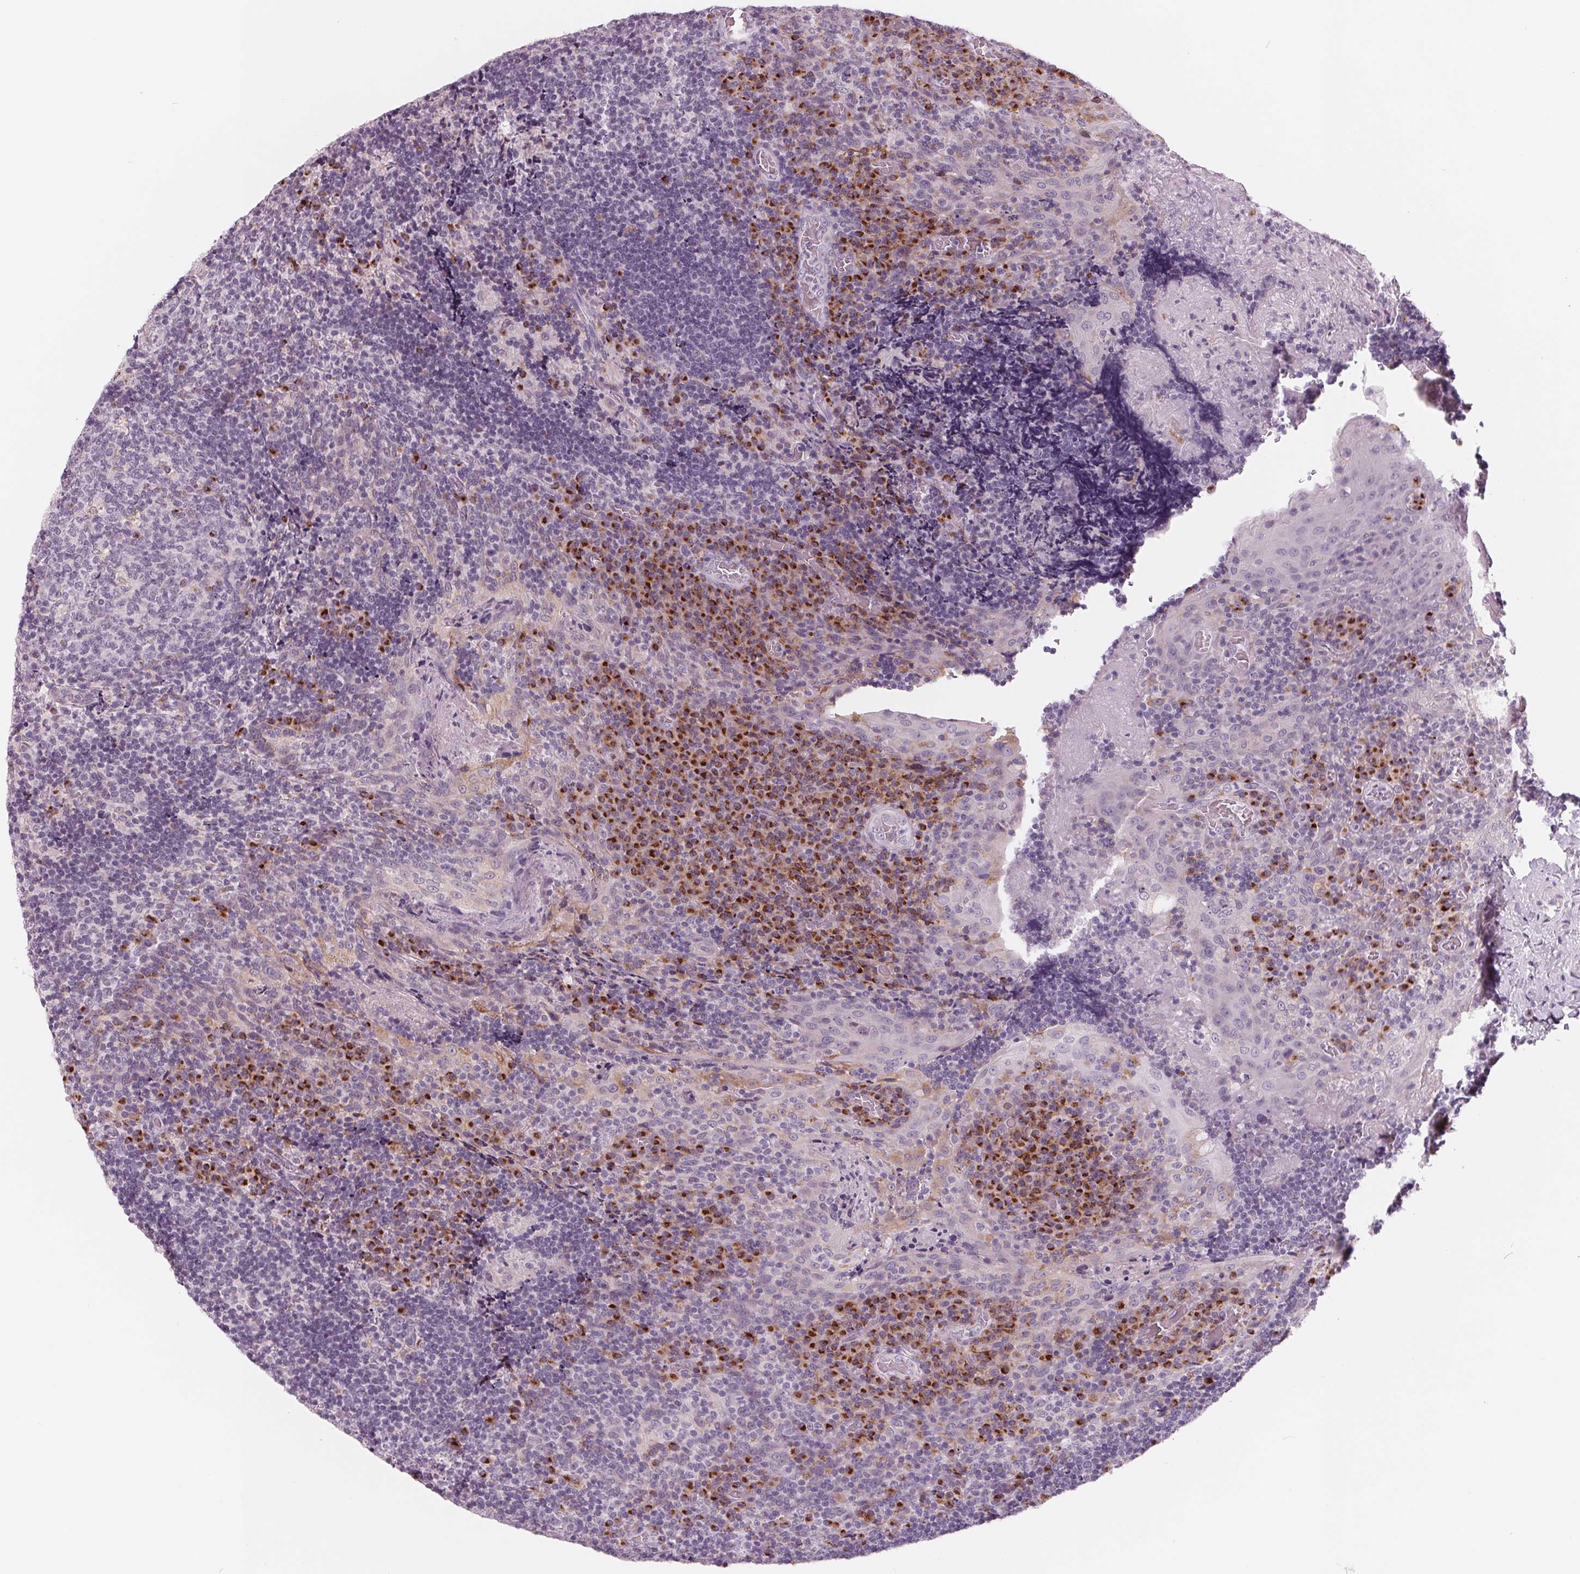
{"staining": {"intensity": "negative", "quantity": "none", "location": "none"}, "tissue": "tonsil", "cell_type": "Germinal center cells", "image_type": "normal", "snomed": [{"axis": "morphology", "description": "Normal tissue, NOS"}, {"axis": "topography", "description": "Tonsil"}], "caption": "Immunohistochemical staining of unremarkable human tonsil displays no significant positivity in germinal center cells.", "gene": "IL9R", "patient": {"sex": "male", "age": 17}}